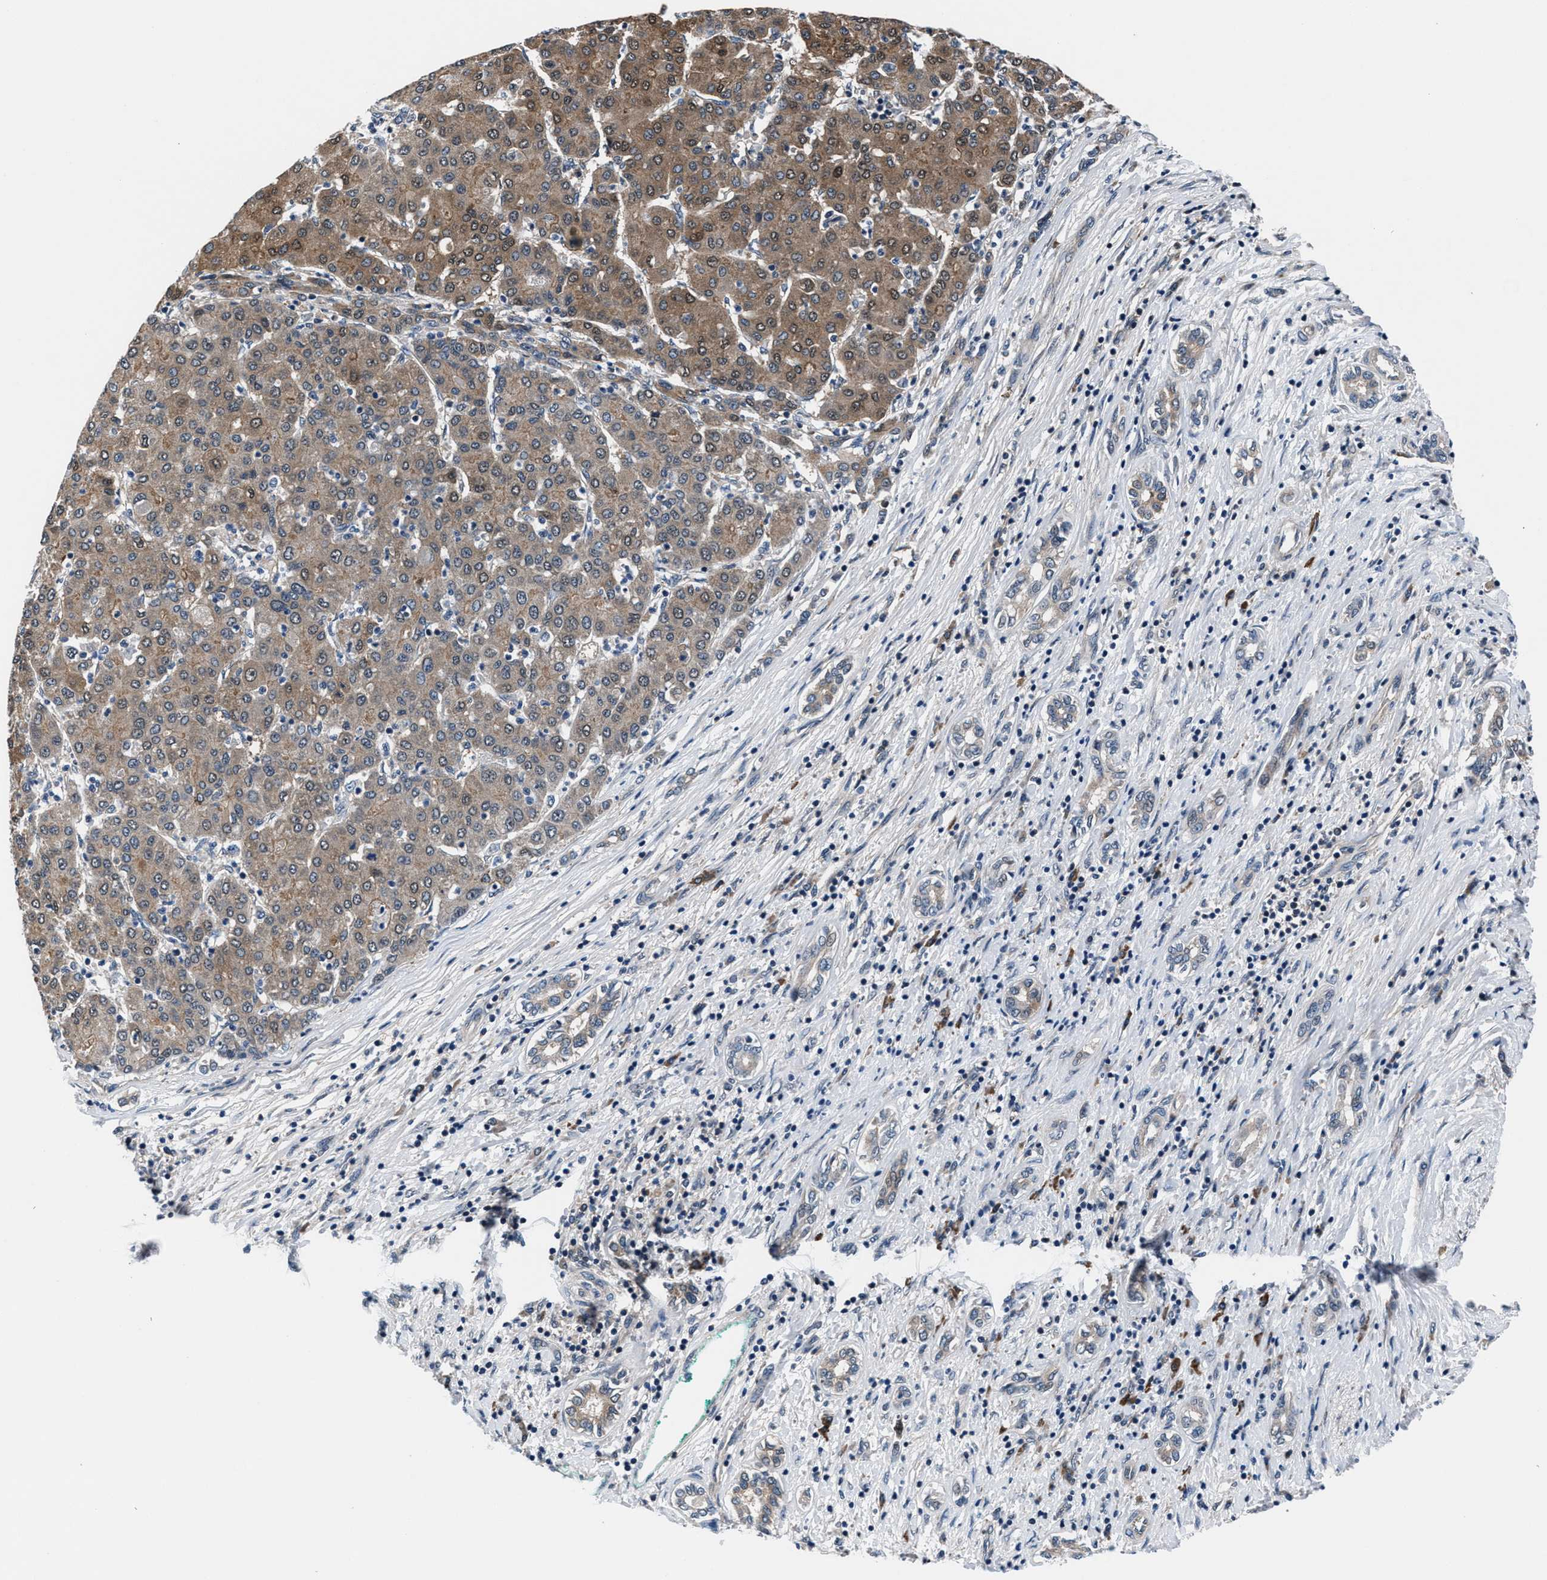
{"staining": {"intensity": "moderate", "quantity": ">75%", "location": "cytoplasmic/membranous"}, "tissue": "liver cancer", "cell_type": "Tumor cells", "image_type": "cancer", "snomed": [{"axis": "morphology", "description": "Carcinoma, Hepatocellular, NOS"}, {"axis": "topography", "description": "Liver"}], "caption": "A high-resolution photomicrograph shows immunohistochemistry (IHC) staining of liver cancer, which displays moderate cytoplasmic/membranous staining in approximately >75% of tumor cells. (brown staining indicates protein expression, while blue staining denotes nuclei).", "gene": "PRPSAP2", "patient": {"sex": "male", "age": 65}}